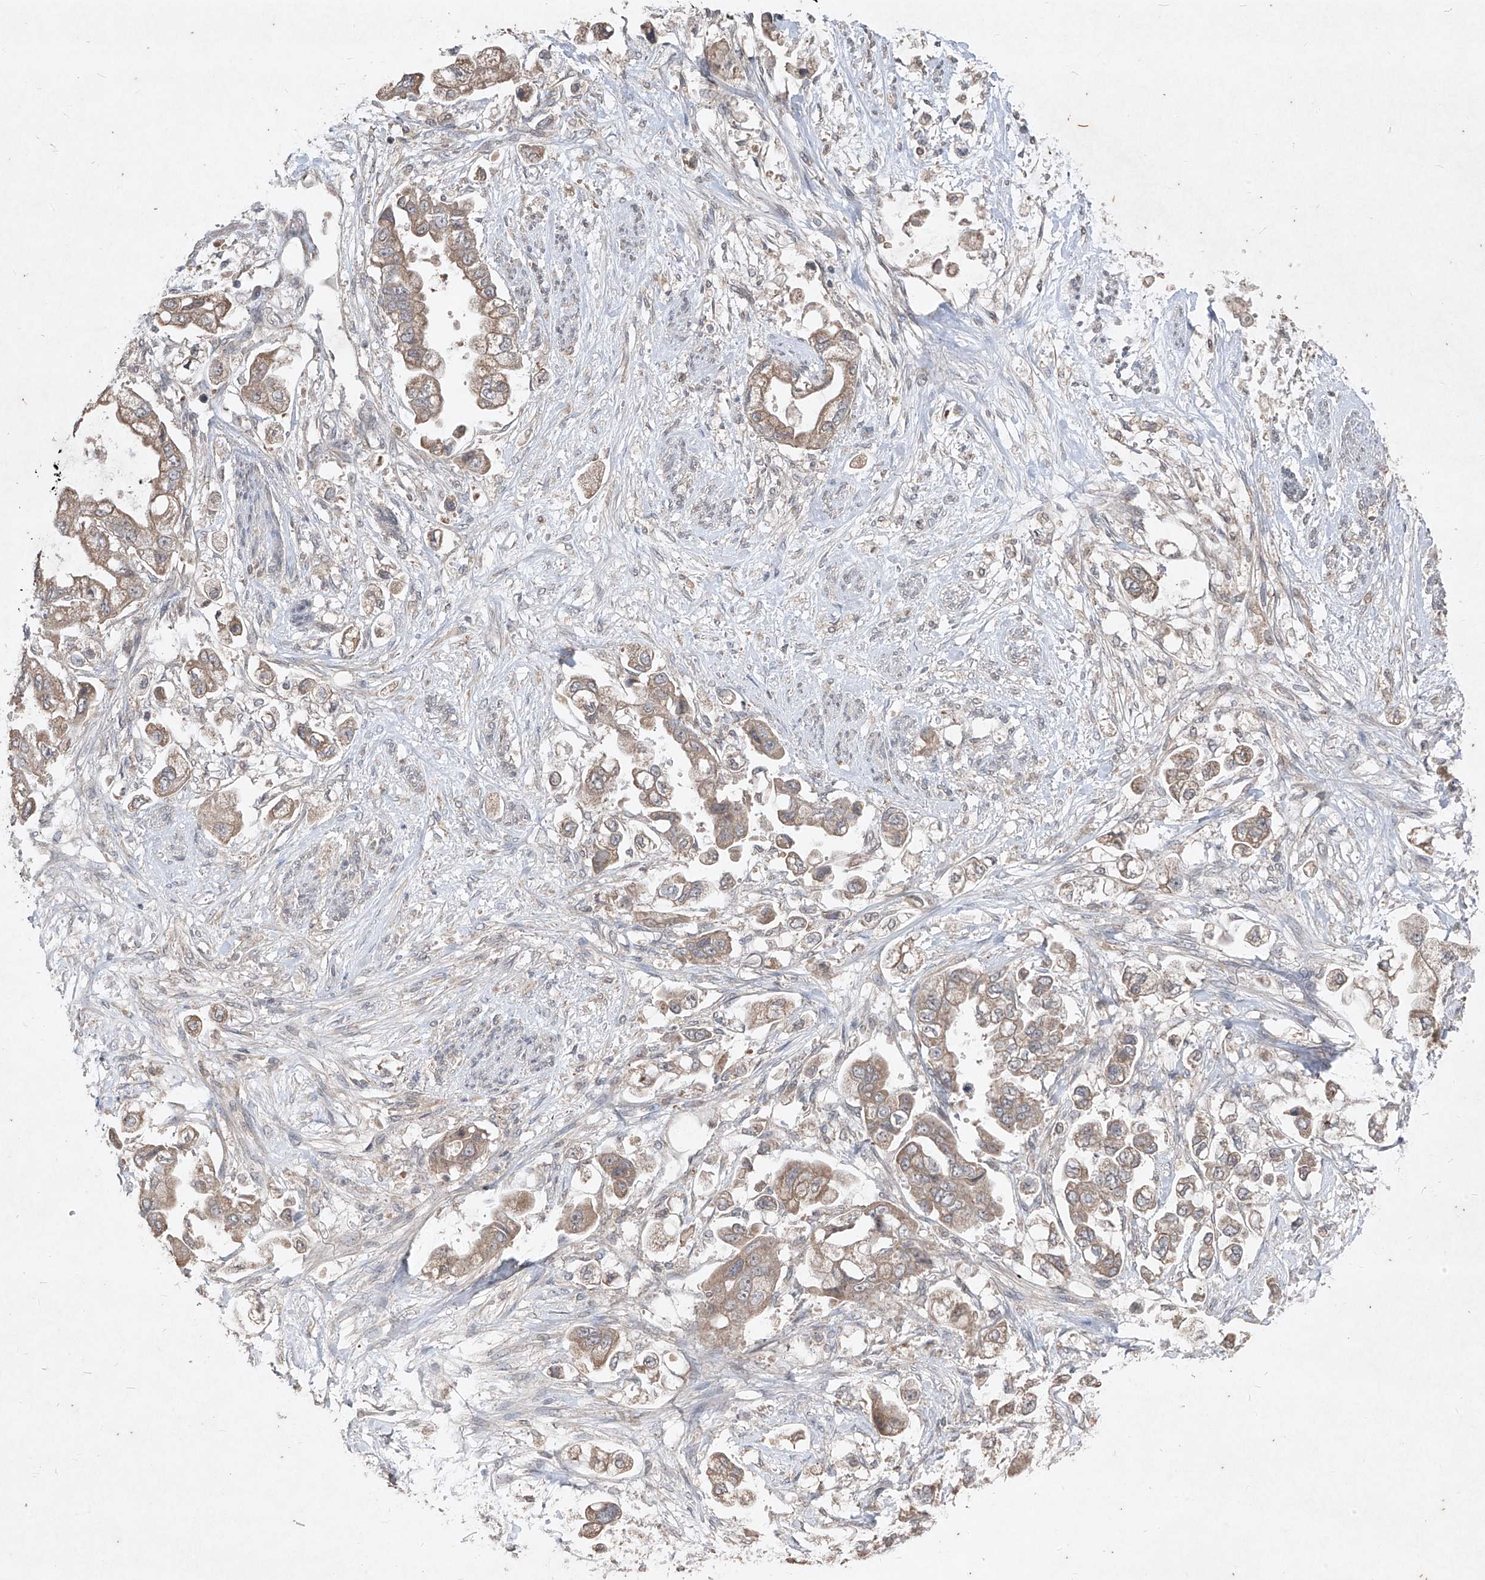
{"staining": {"intensity": "moderate", "quantity": ">75%", "location": "cytoplasmic/membranous"}, "tissue": "stomach cancer", "cell_type": "Tumor cells", "image_type": "cancer", "snomed": [{"axis": "morphology", "description": "Adenocarcinoma, NOS"}, {"axis": "topography", "description": "Stomach"}], "caption": "Protein positivity by IHC reveals moderate cytoplasmic/membranous expression in approximately >75% of tumor cells in adenocarcinoma (stomach).", "gene": "ABCD3", "patient": {"sex": "male", "age": 62}}